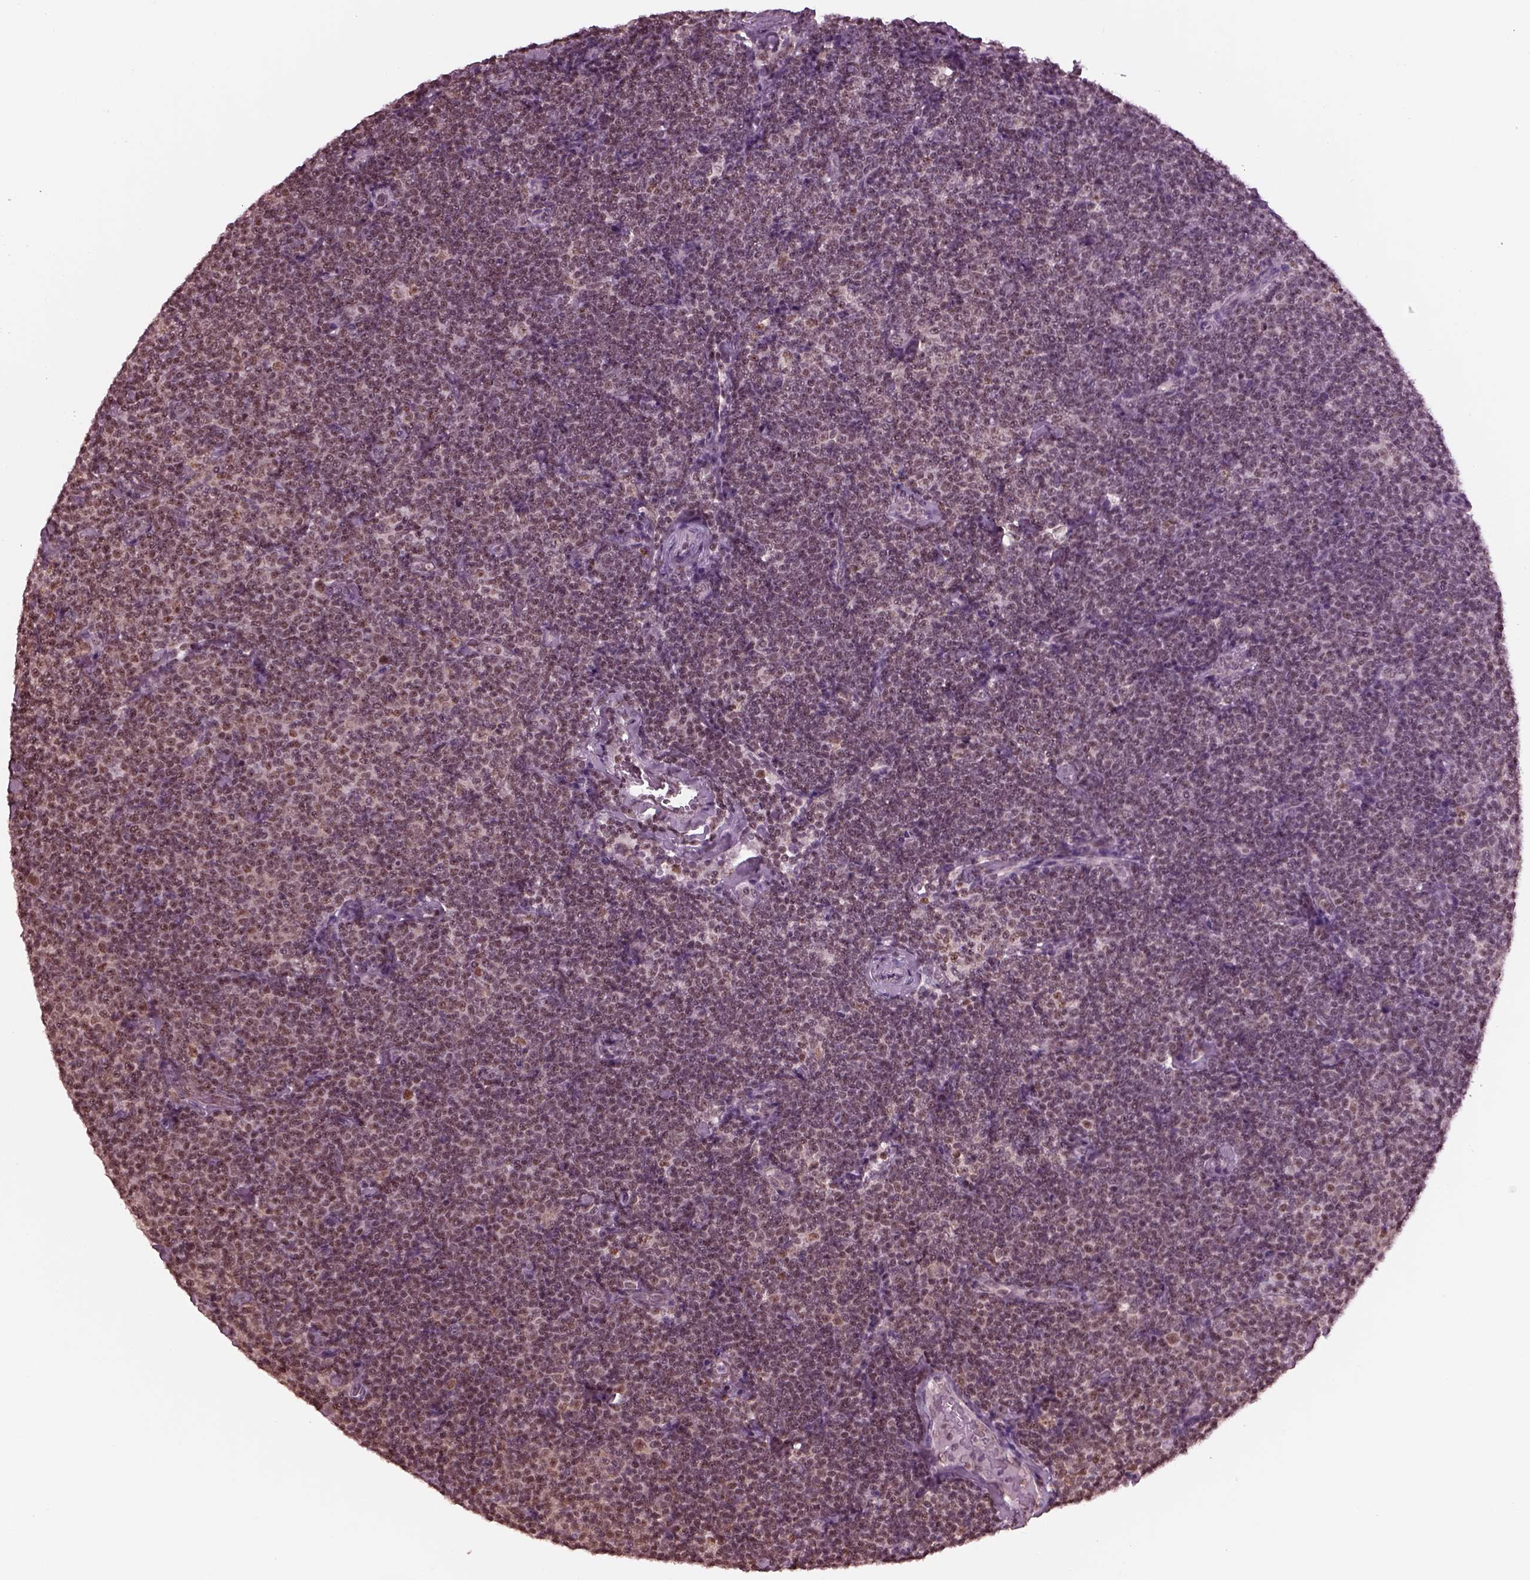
{"staining": {"intensity": "weak", "quantity": ">75%", "location": "nuclear"}, "tissue": "lymphoma", "cell_type": "Tumor cells", "image_type": "cancer", "snomed": [{"axis": "morphology", "description": "Malignant lymphoma, non-Hodgkin's type, Low grade"}, {"axis": "topography", "description": "Lymph node"}], "caption": "Immunohistochemistry staining of lymphoma, which shows low levels of weak nuclear expression in about >75% of tumor cells indicating weak nuclear protein positivity. The staining was performed using DAB (brown) for protein detection and nuclei were counterstained in hematoxylin (blue).", "gene": "RUVBL2", "patient": {"sex": "male", "age": 81}}